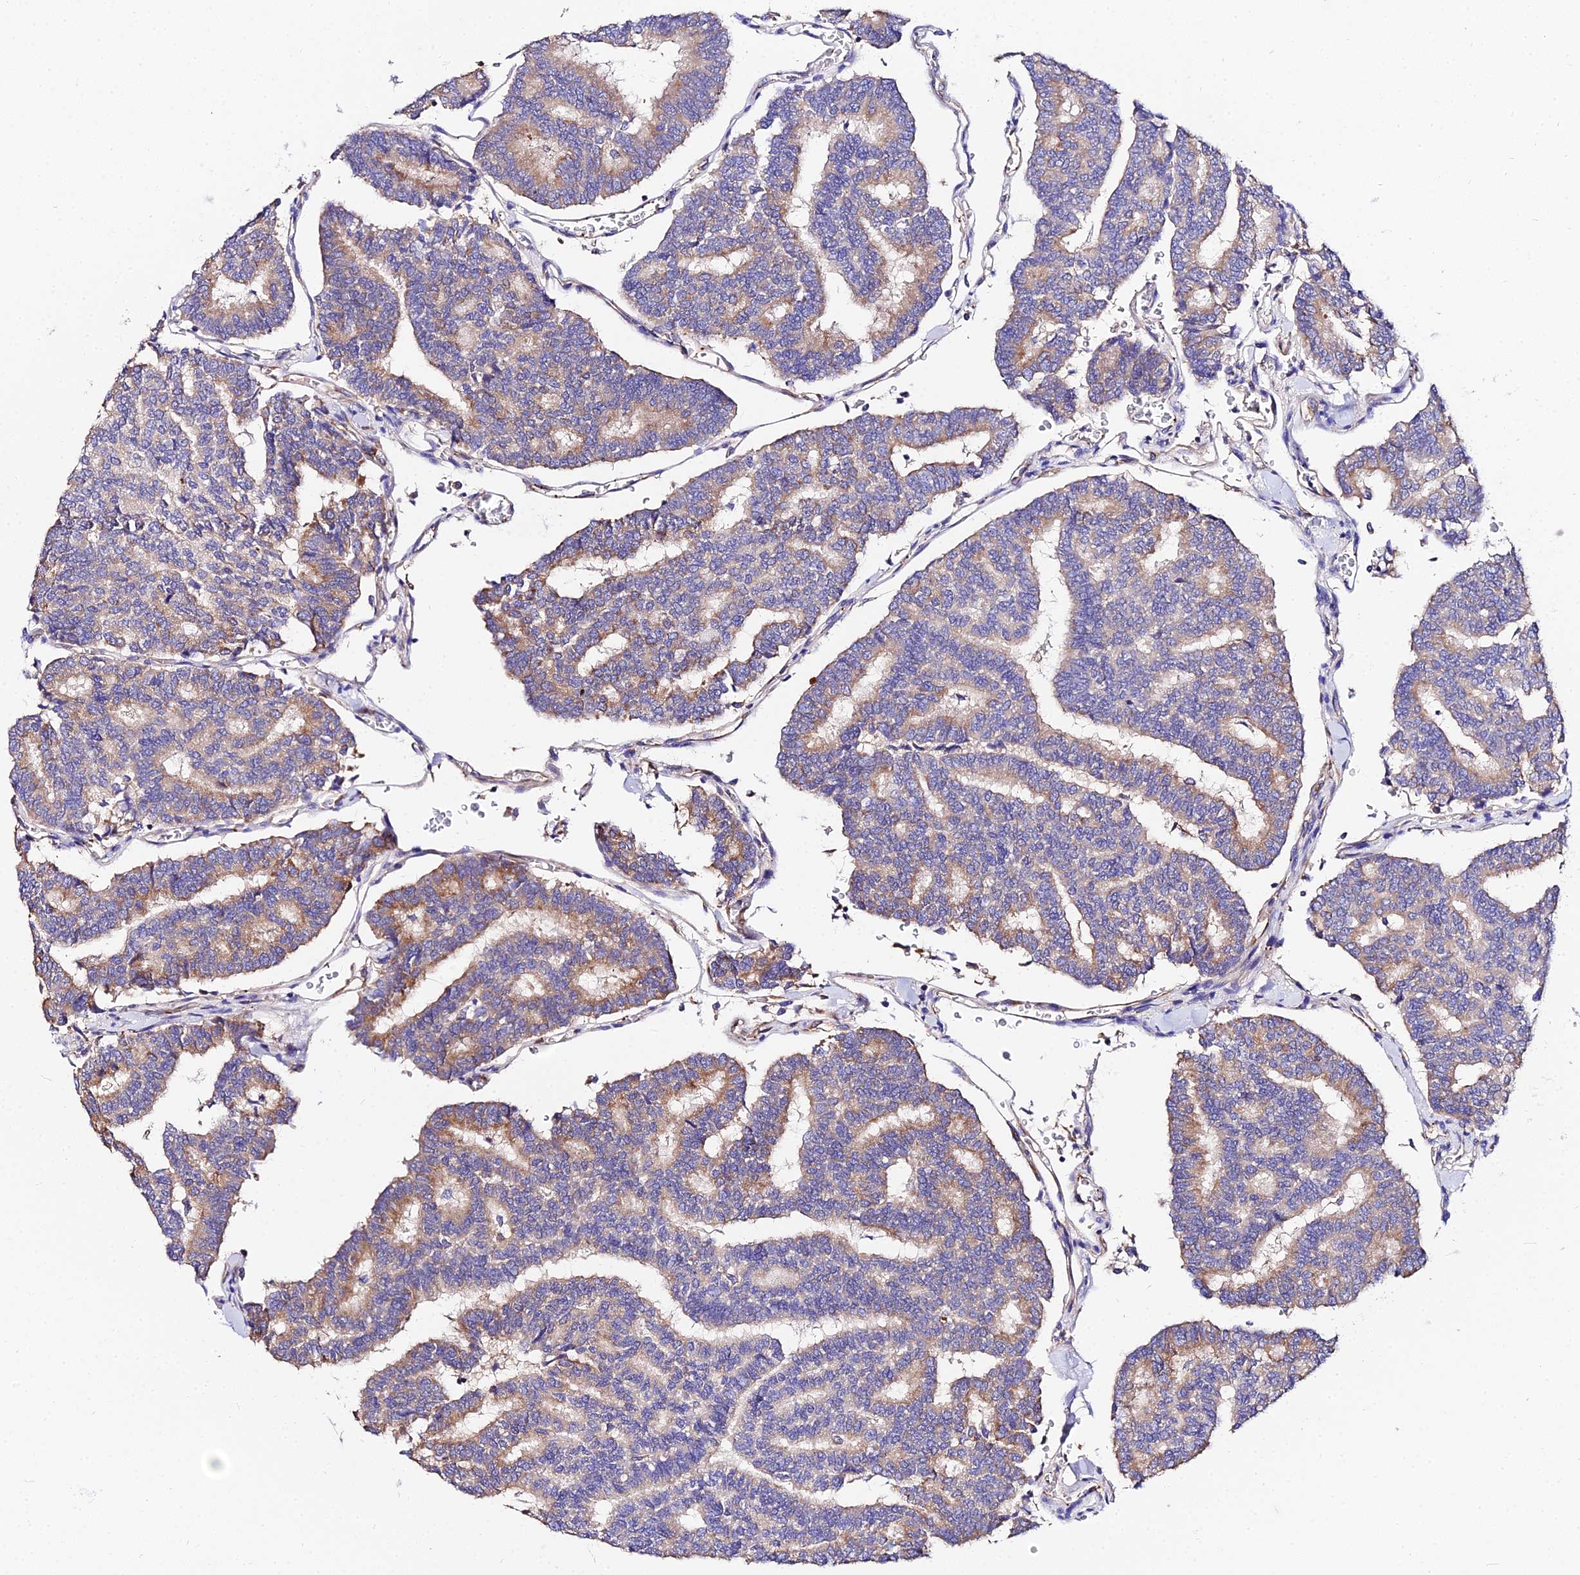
{"staining": {"intensity": "moderate", "quantity": ">75%", "location": "cytoplasmic/membranous"}, "tissue": "thyroid cancer", "cell_type": "Tumor cells", "image_type": "cancer", "snomed": [{"axis": "morphology", "description": "Papillary adenocarcinoma, NOS"}, {"axis": "topography", "description": "Thyroid gland"}], "caption": "Immunohistochemical staining of thyroid cancer exhibits medium levels of moderate cytoplasmic/membranous expression in about >75% of tumor cells. (DAB IHC with brightfield microscopy, high magnification).", "gene": "DAW1", "patient": {"sex": "female", "age": 35}}